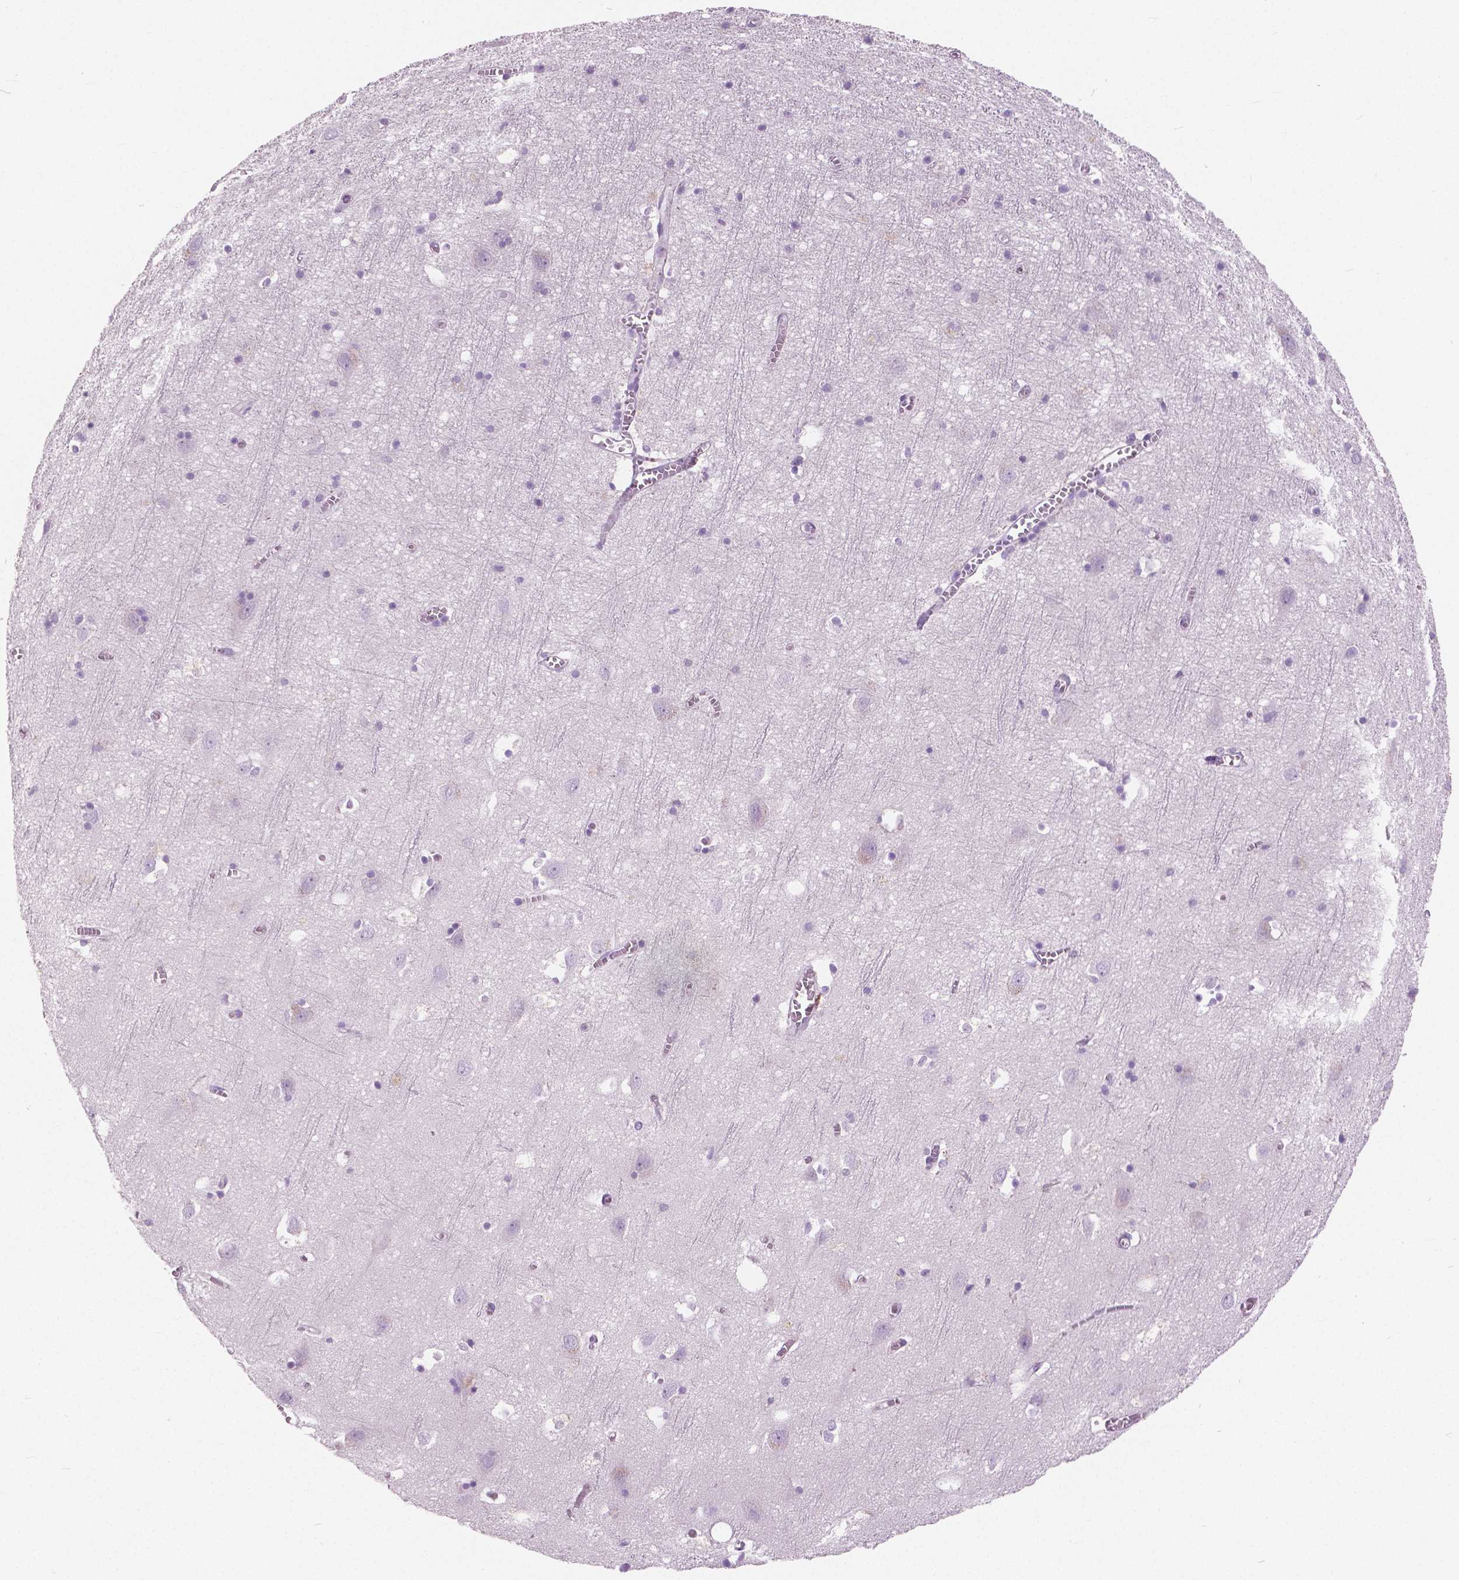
{"staining": {"intensity": "negative", "quantity": "none", "location": "none"}, "tissue": "cerebral cortex", "cell_type": "Endothelial cells", "image_type": "normal", "snomed": [{"axis": "morphology", "description": "Normal tissue, NOS"}, {"axis": "topography", "description": "Cerebral cortex"}], "caption": "Micrograph shows no protein staining in endothelial cells of unremarkable cerebral cortex.", "gene": "GALM", "patient": {"sex": "male", "age": 70}}